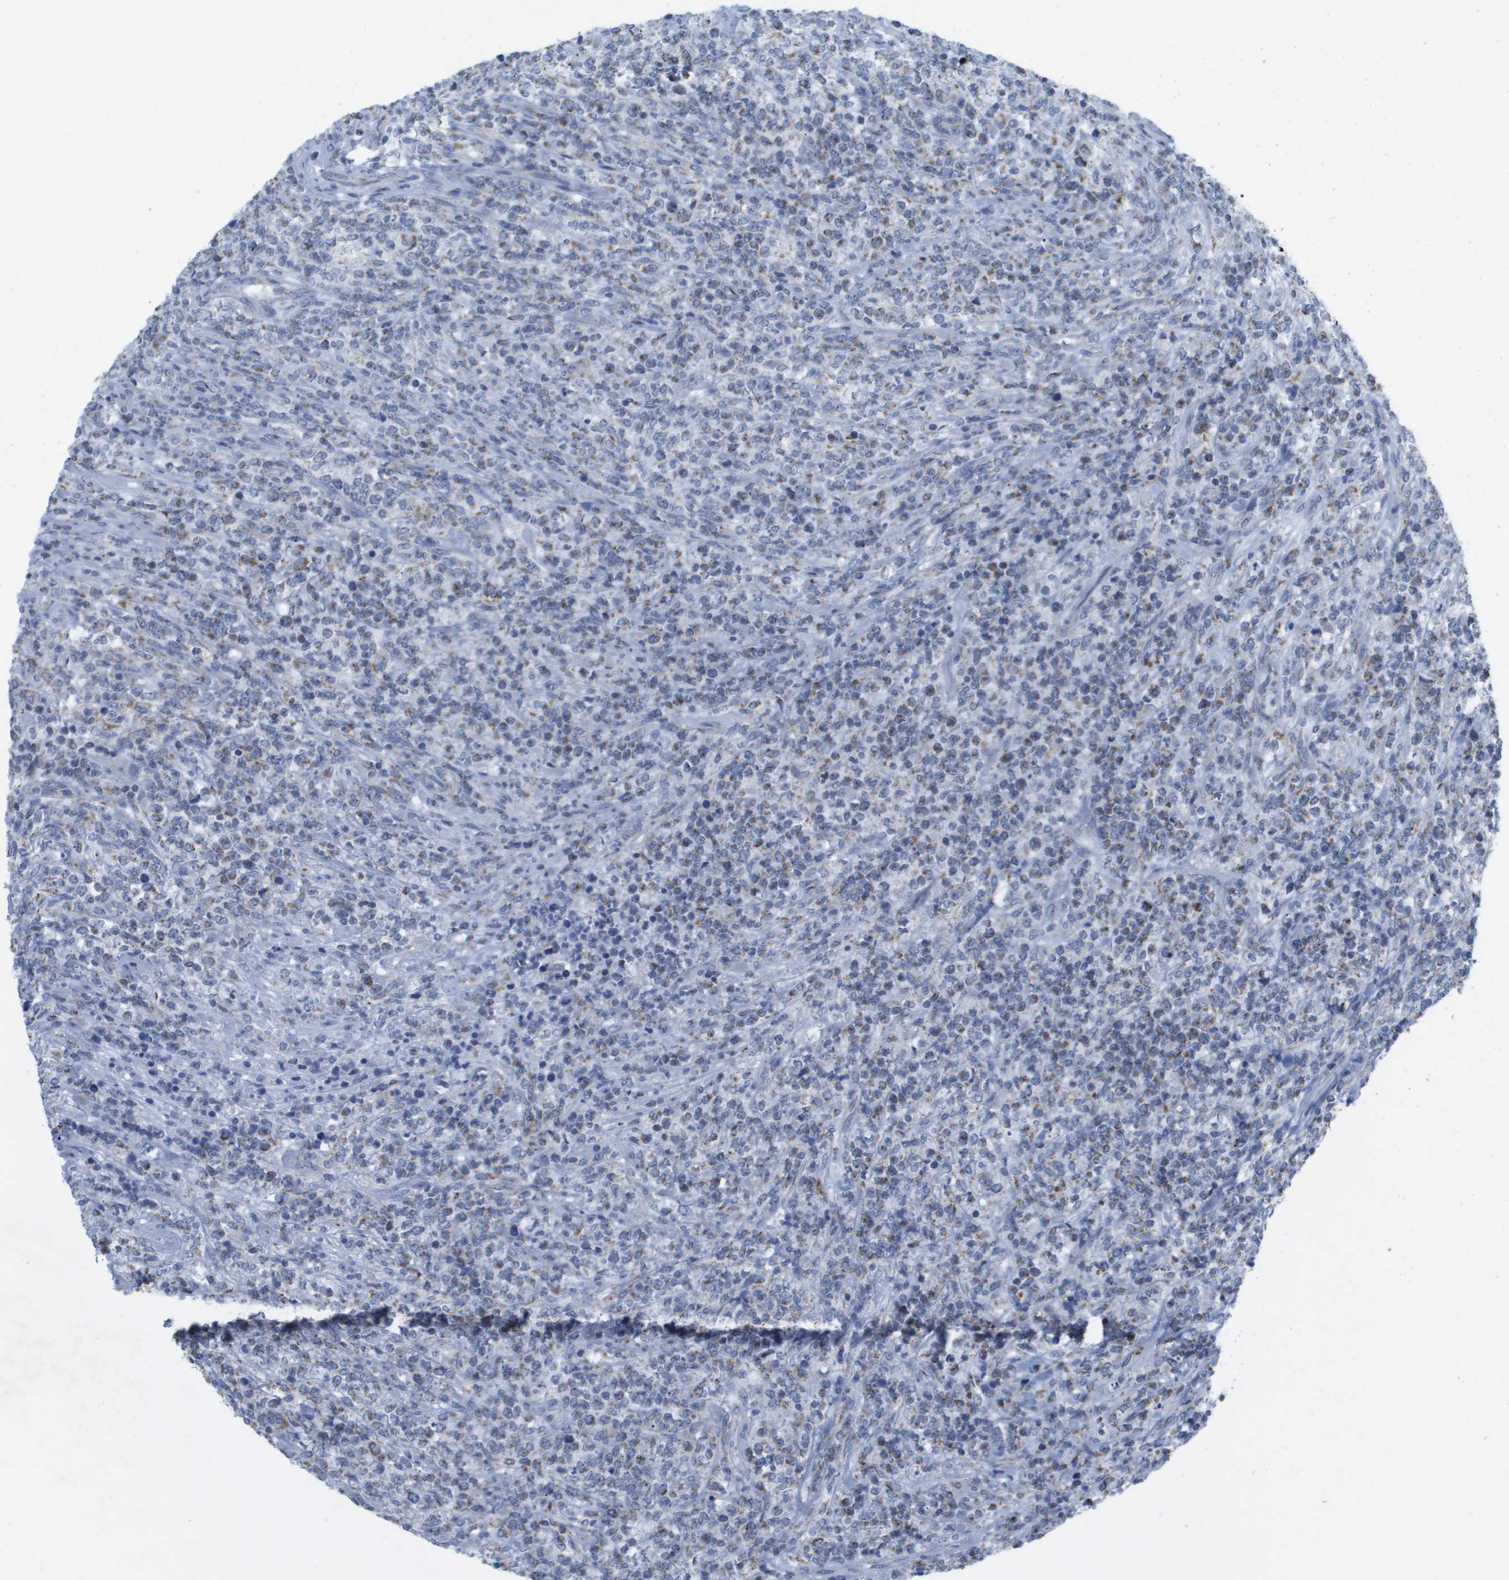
{"staining": {"intensity": "moderate", "quantity": "<25%", "location": "cytoplasmic/membranous"}, "tissue": "lymphoma", "cell_type": "Tumor cells", "image_type": "cancer", "snomed": [{"axis": "morphology", "description": "Malignant lymphoma, non-Hodgkin's type, High grade"}, {"axis": "topography", "description": "Soft tissue"}], "caption": "This is a photomicrograph of immunohistochemistry (IHC) staining of lymphoma, which shows moderate positivity in the cytoplasmic/membranous of tumor cells.", "gene": "TMEM223", "patient": {"sex": "male", "age": 18}}